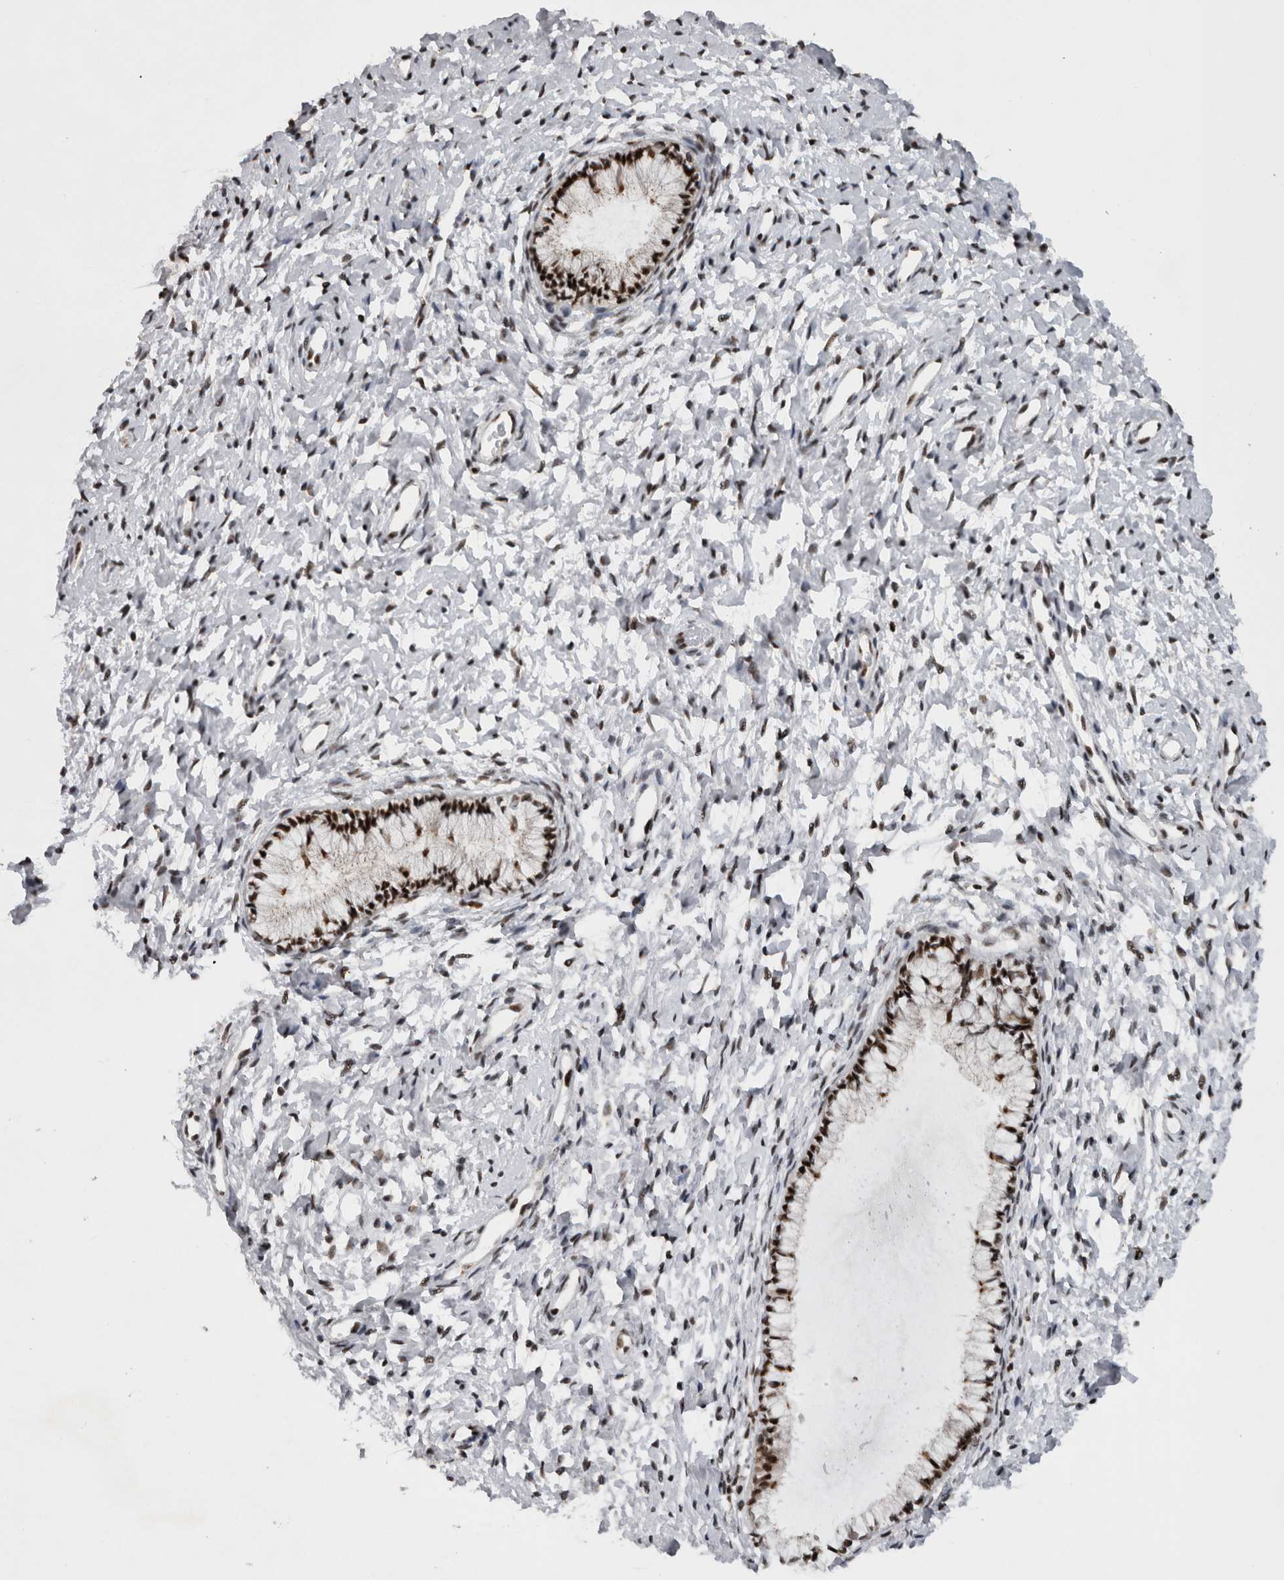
{"staining": {"intensity": "strong", "quantity": ">75%", "location": "nuclear"}, "tissue": "cervix", "cell_type": "Glandular cells", "image_type": "normal", "snomed": [{"axis": "morphology", "description": "Normal tissue, NOS"}, {"axis": "topography", "description": "Cervix"}], "caption": "Immunohistochemistry photomicrograph of normal human cervix stained for a protein (brown), which shows high levels of strong nuclear positivity in about >75% of glandular cells.", "gene": "CDK11A", "patient": {"sex": "female", "age": 72}}